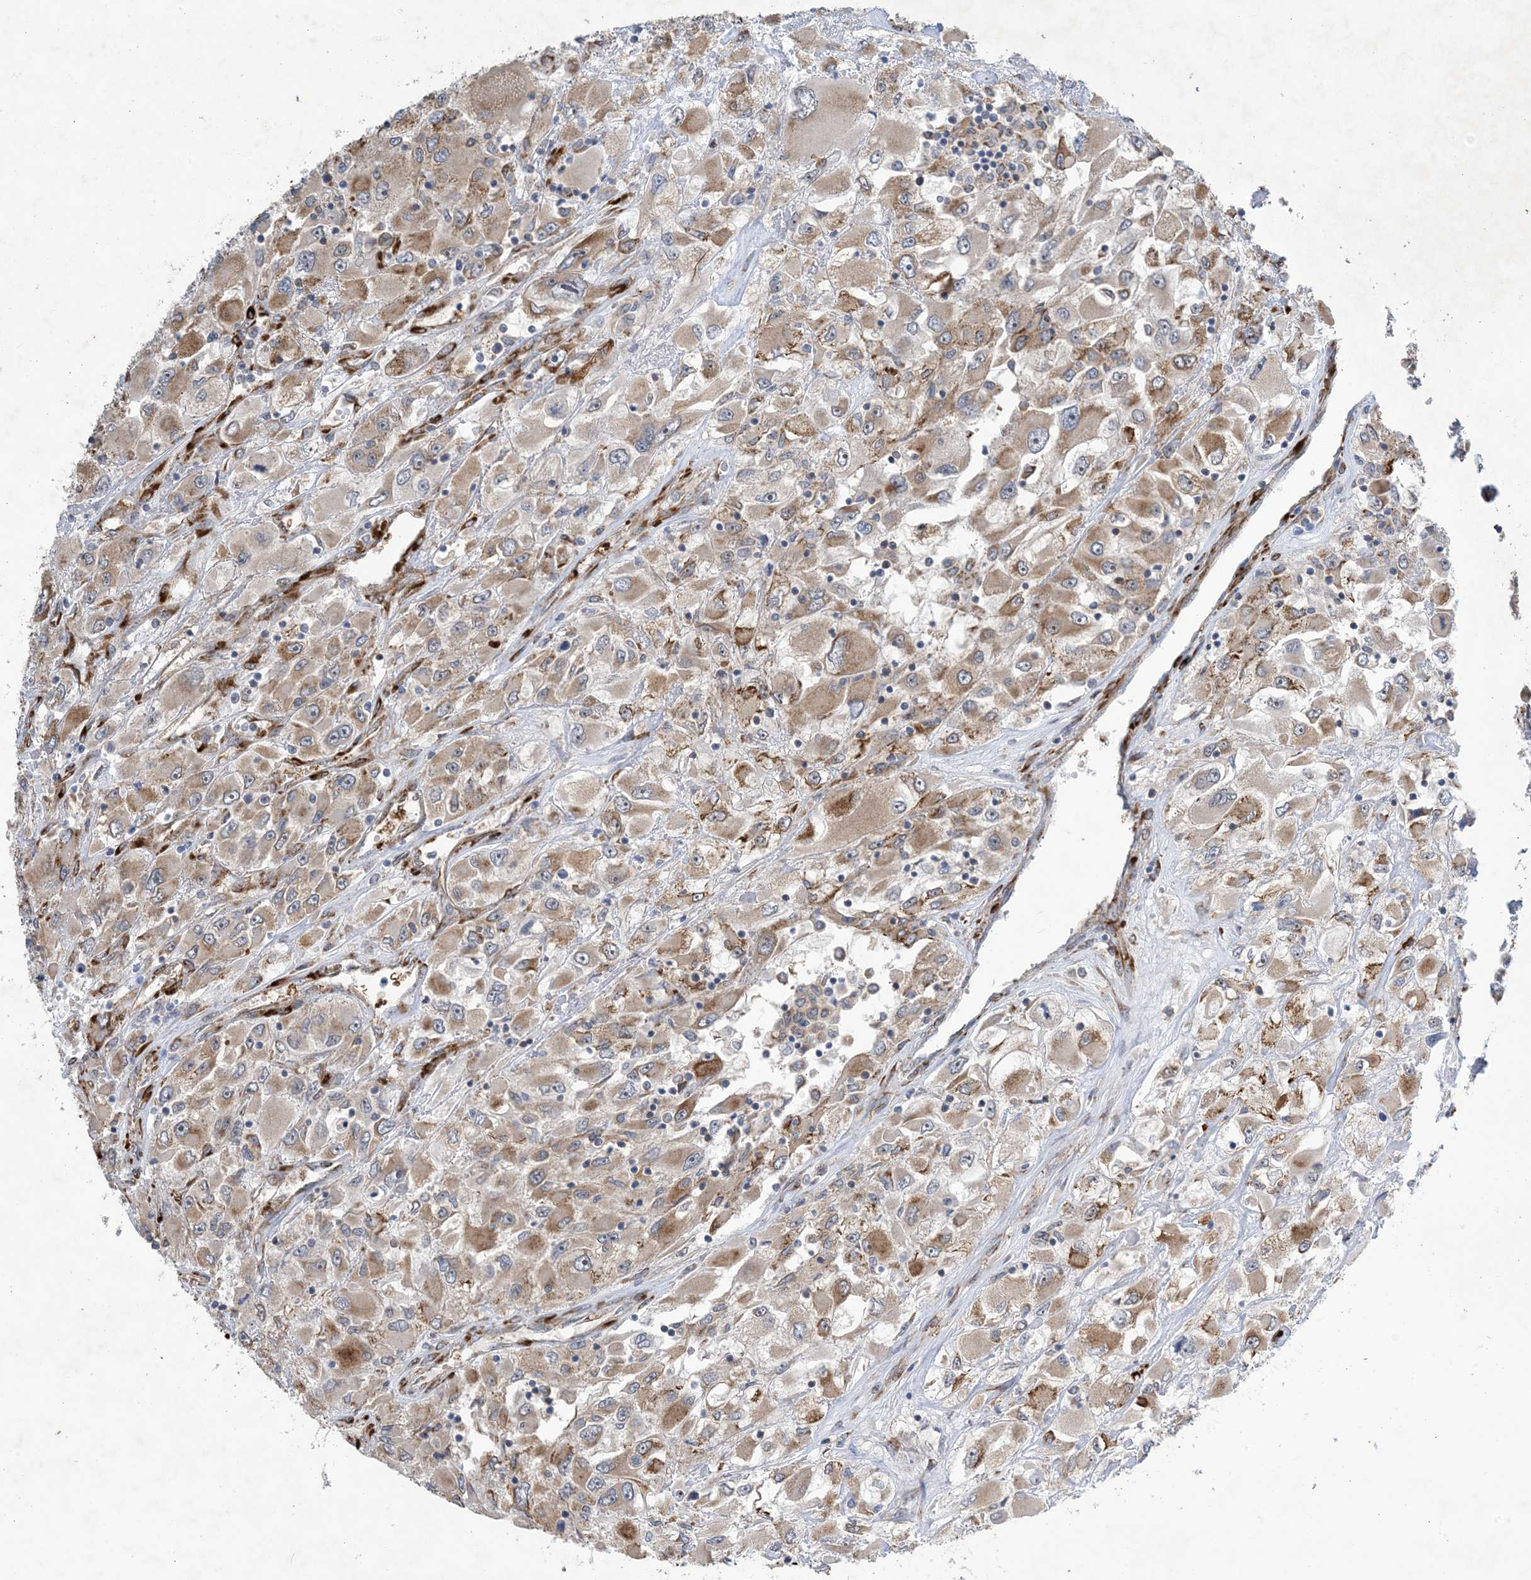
{"staining": {"intensity": "moderate", "quantity": "25%-75%", "location": "cytoplasmic/membranous"}, "tissue": "renal cancer", "cell_type": "Tumor cells", "image_type": "cancer", "snomed": [{"axis": "morphology", "description": "Adenocarcinoma, NOS"}, {"axis": "topography", "description": "Kidney"}], "caption": "Approximately 25%-75% of tumor cells in human renal cancer show moderate cytoplasmic/membranous protein positivity as visualized by brown immunohistochemical staining.", "gene": "ZBTB45", "patient": {"sex": "female", "age": 52}}